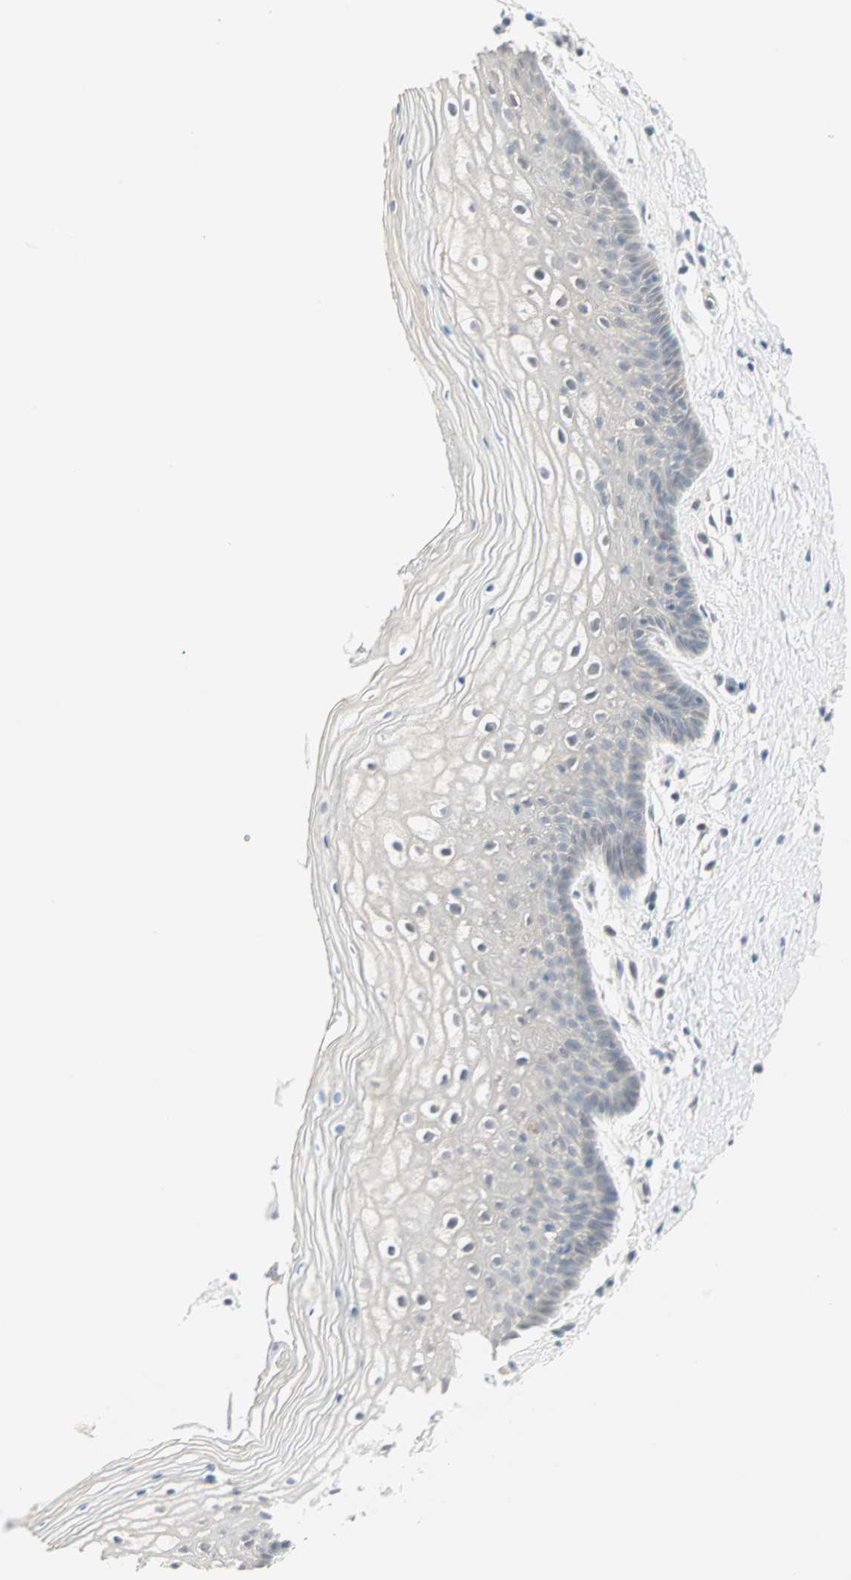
{"staining": {"intensity": "negative", "quantity": "none", "location": "none"}, "tissue": "vagina", "cell_type": "Squamous epithelial cells", "image_type": "normal", "snomed": [{"axis": "morphology", "description": "Normal tissue, NOS"}, {"axis": "topography", "description": "Vagina"}], "caption": "Micrograph shows no significant protein expression in squamous epithelial cells of benign vagina.", "gene": "PTPA", "patient": {"sex": "female", "age": 46}}